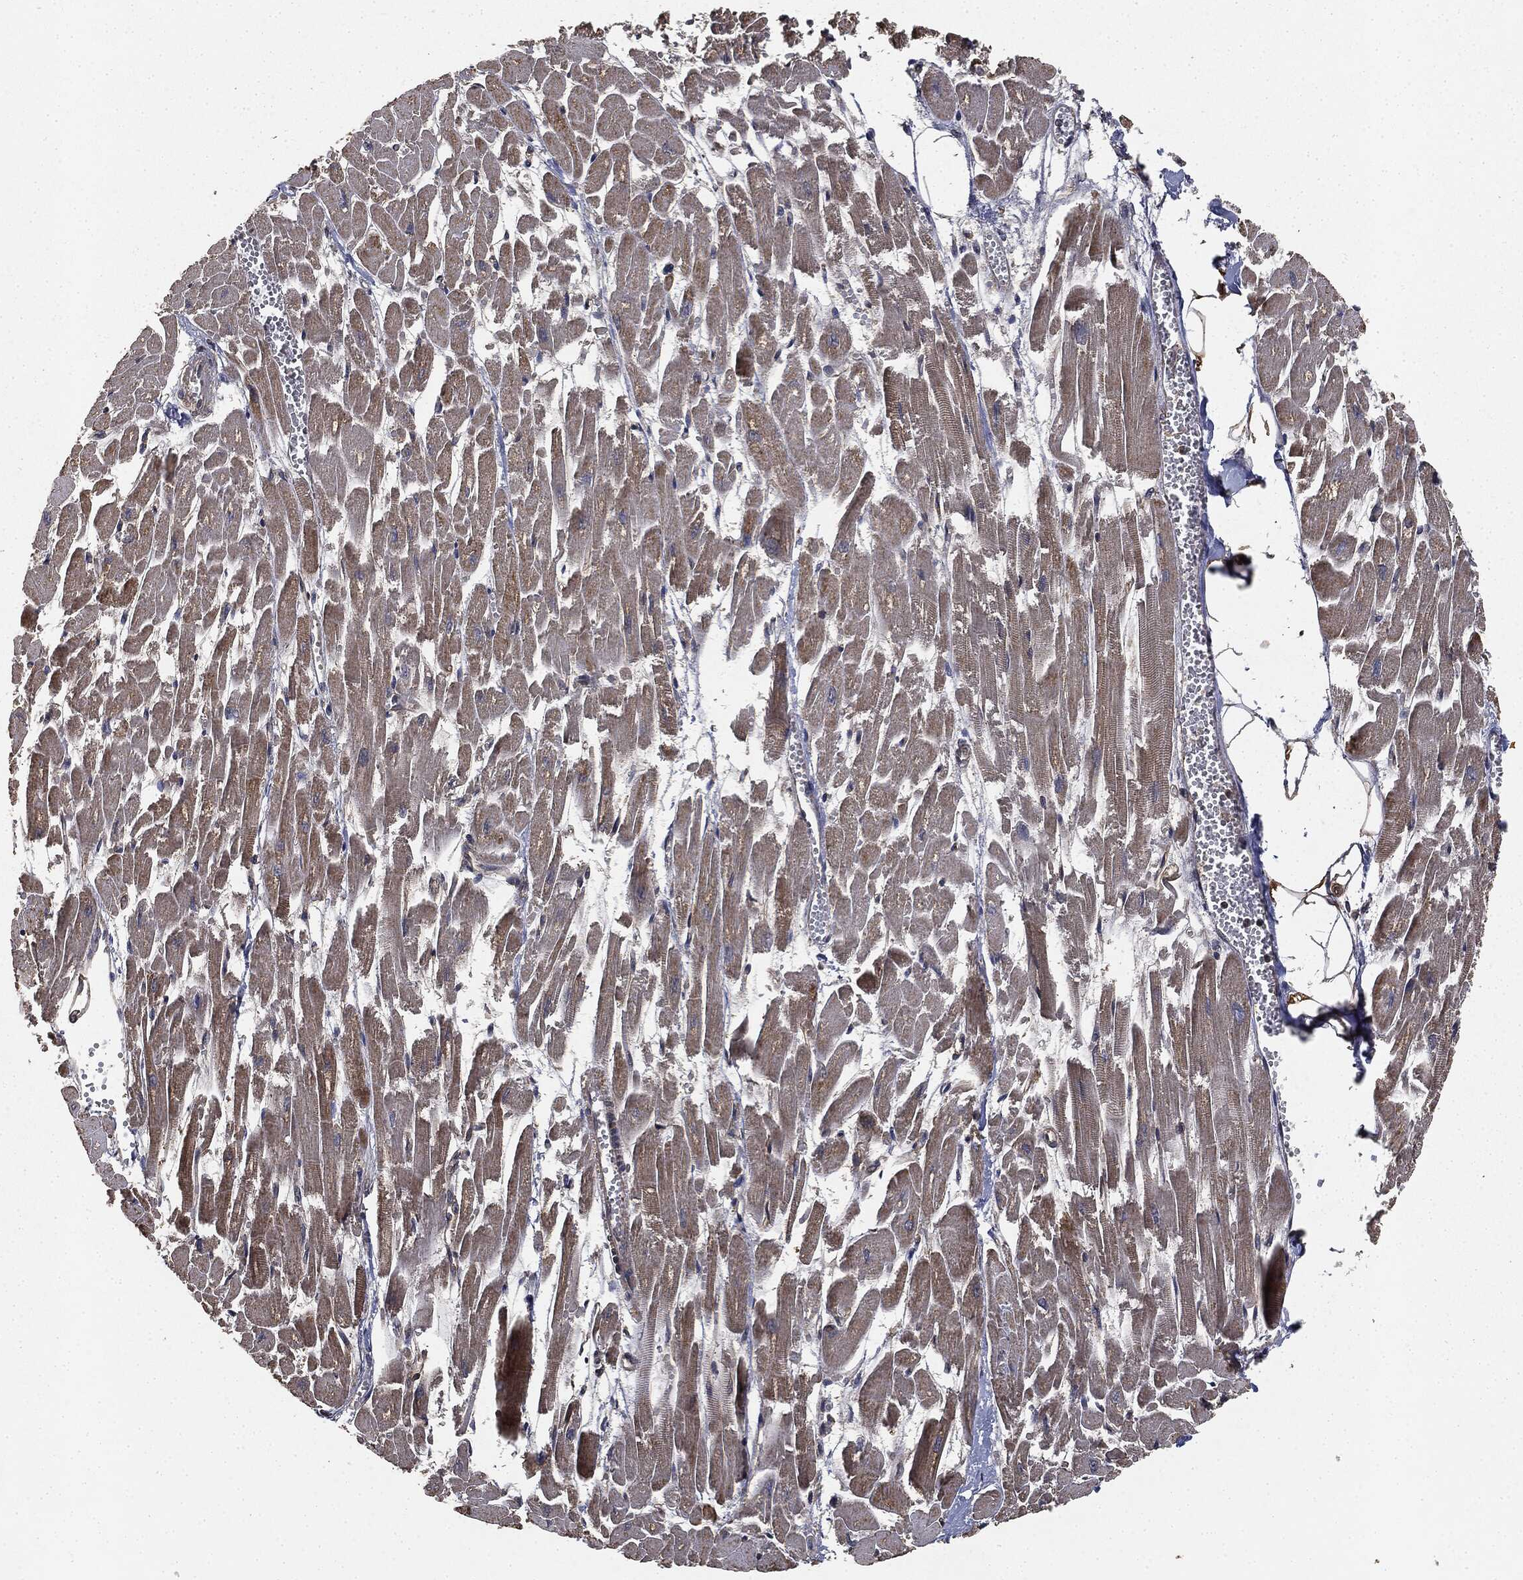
{"staining": {"intensity": "moderate", "quantity": "<25%", "location": "cytoplasmic/membranous"}, "tissue": "heart muscle", "cell_type": "Cardiomyocytes", "image_type": "normal", "snomed": [{"axis": "morphology", "description": "Normal tissue, NOS"}, {"axis": "topography", "description": "Heart"}], "caption": "This is a photomicrograph of immunohistochemistry staining of benign heart muscle, which shows moderate expression in the cytoplasmic/membranous of cardiomyocytes.", "gene": "MIER2", "patient": {"sex": "female", "age": 52}}